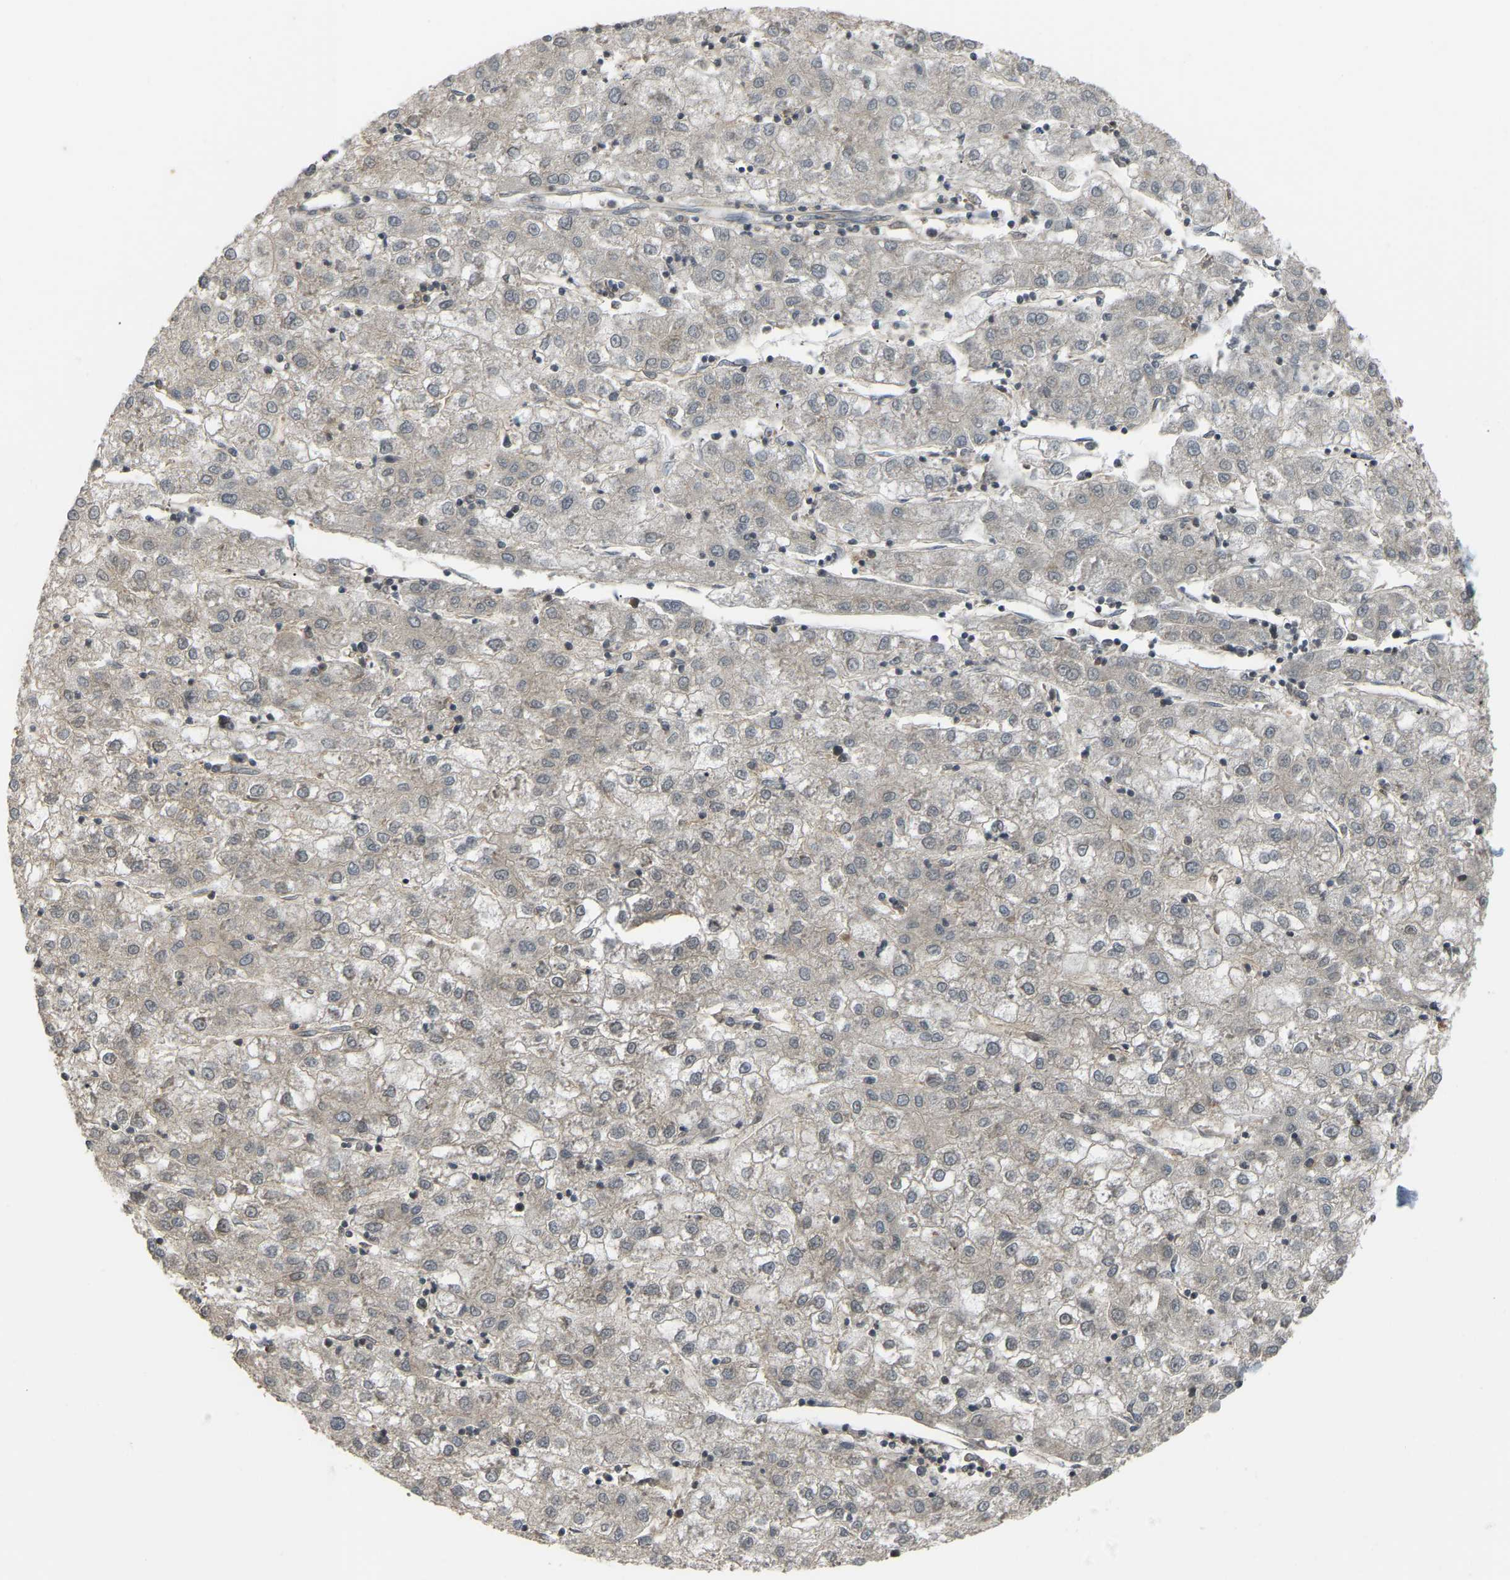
{"staining": {"intensity": "moderate", "quantity": "<25%", "location": "cytoplasmic/membranous"}, "tissue": "liver cancer", "cell_type": "Tumor cells", "image_type": "cancer", "snomed": [{"axis": "morphology", "description": "Carcinoma, Hepatocellular, NOS"}, {"axis": "topography", "description": "Liver"}], "caption": "Hepatocellular carcinoma (liver) stained with immunohistochemistry shows moderate cytoplasmic/membranous positivity in about <25% of tumor cells. Ihc stains the protein in brown and the nuclei are stained blue.", "gene": "PICALM", "patient": {"sex": "male", "age": 72}}